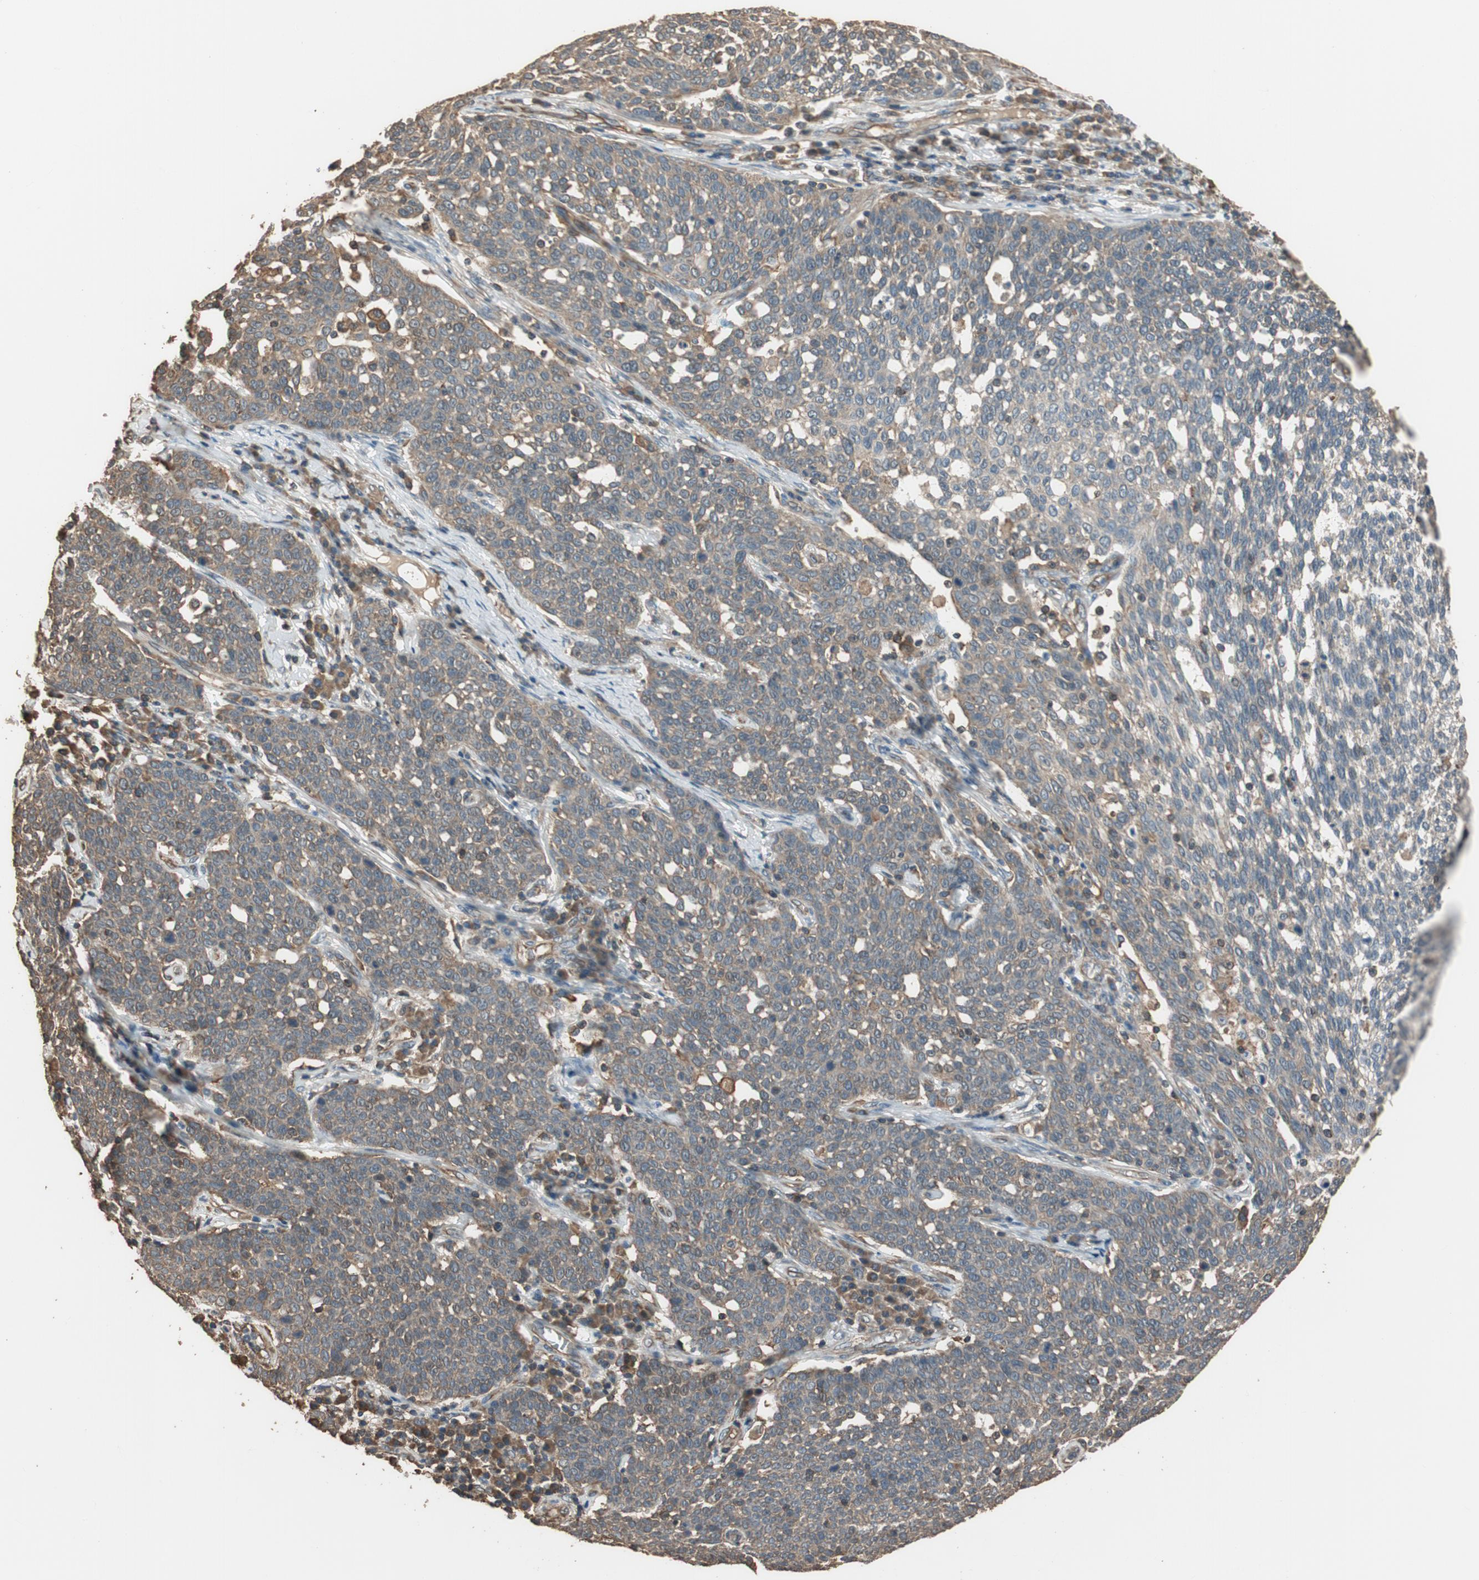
{"staining": {"intensity": "weak", "quantity": ">75%", "location": "cytoplasmic/membranous"}, "tissue": "cervical cancer", "cell_type": "Tumor cells", "image_type": "cancer", "snomed": [{"axis": "morphology", "description": "Squamous cell carcinoma, NOS"}, {"axis": "topography", "description": "Cervix"}], "caption": "Weak cytoplasmic/membranous staining is seen in approximately >75% of tumor cells in cervical squamous cell carcinoma.", "gene": "MST1R", "patient": {"sex": "female", "age": 34}}